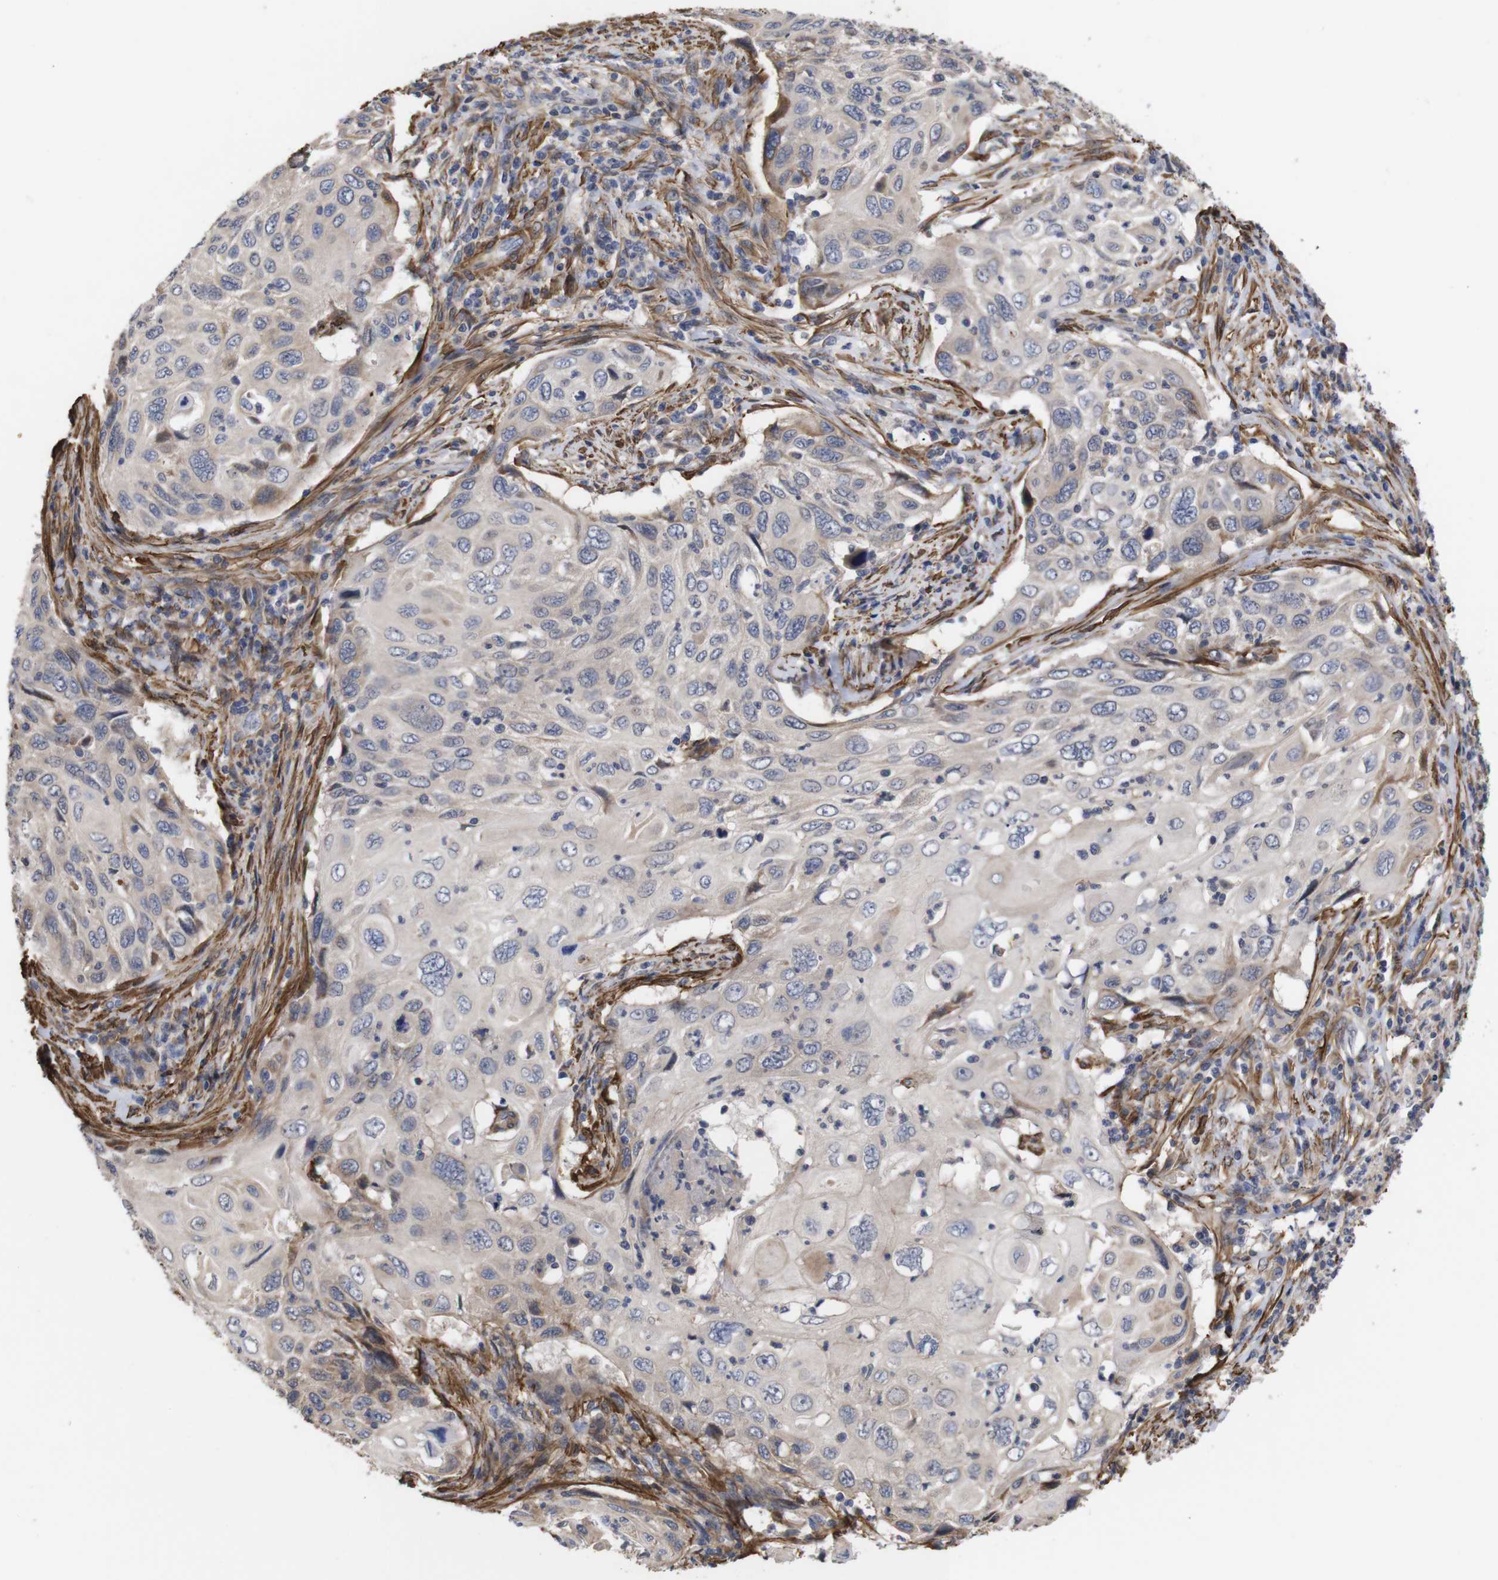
{"staining": {"intensity": "weak", "quantity": ">75%", "location": "cytoplasmic/membranous"}, "tissue": "cervical cancer", "cell_type": "Tumor cells", "image_type": "cancer", "snomed": [{"axis": "morphology", "description": "Squamous cell carcinoma, NOS"}, {"axis": "topography", "description": "Cervix"}], "caption": "An immunohistochemistry (IHC) photomicrograph of tumor tissue is shown. Protein staining in brown shows weak cytoplasmic/membranous positivity in squamous cell carcinoma (cervical) within tumor cells.", "gene": "PDLIM5", "patient": {"sex": "female", "age": 70}}